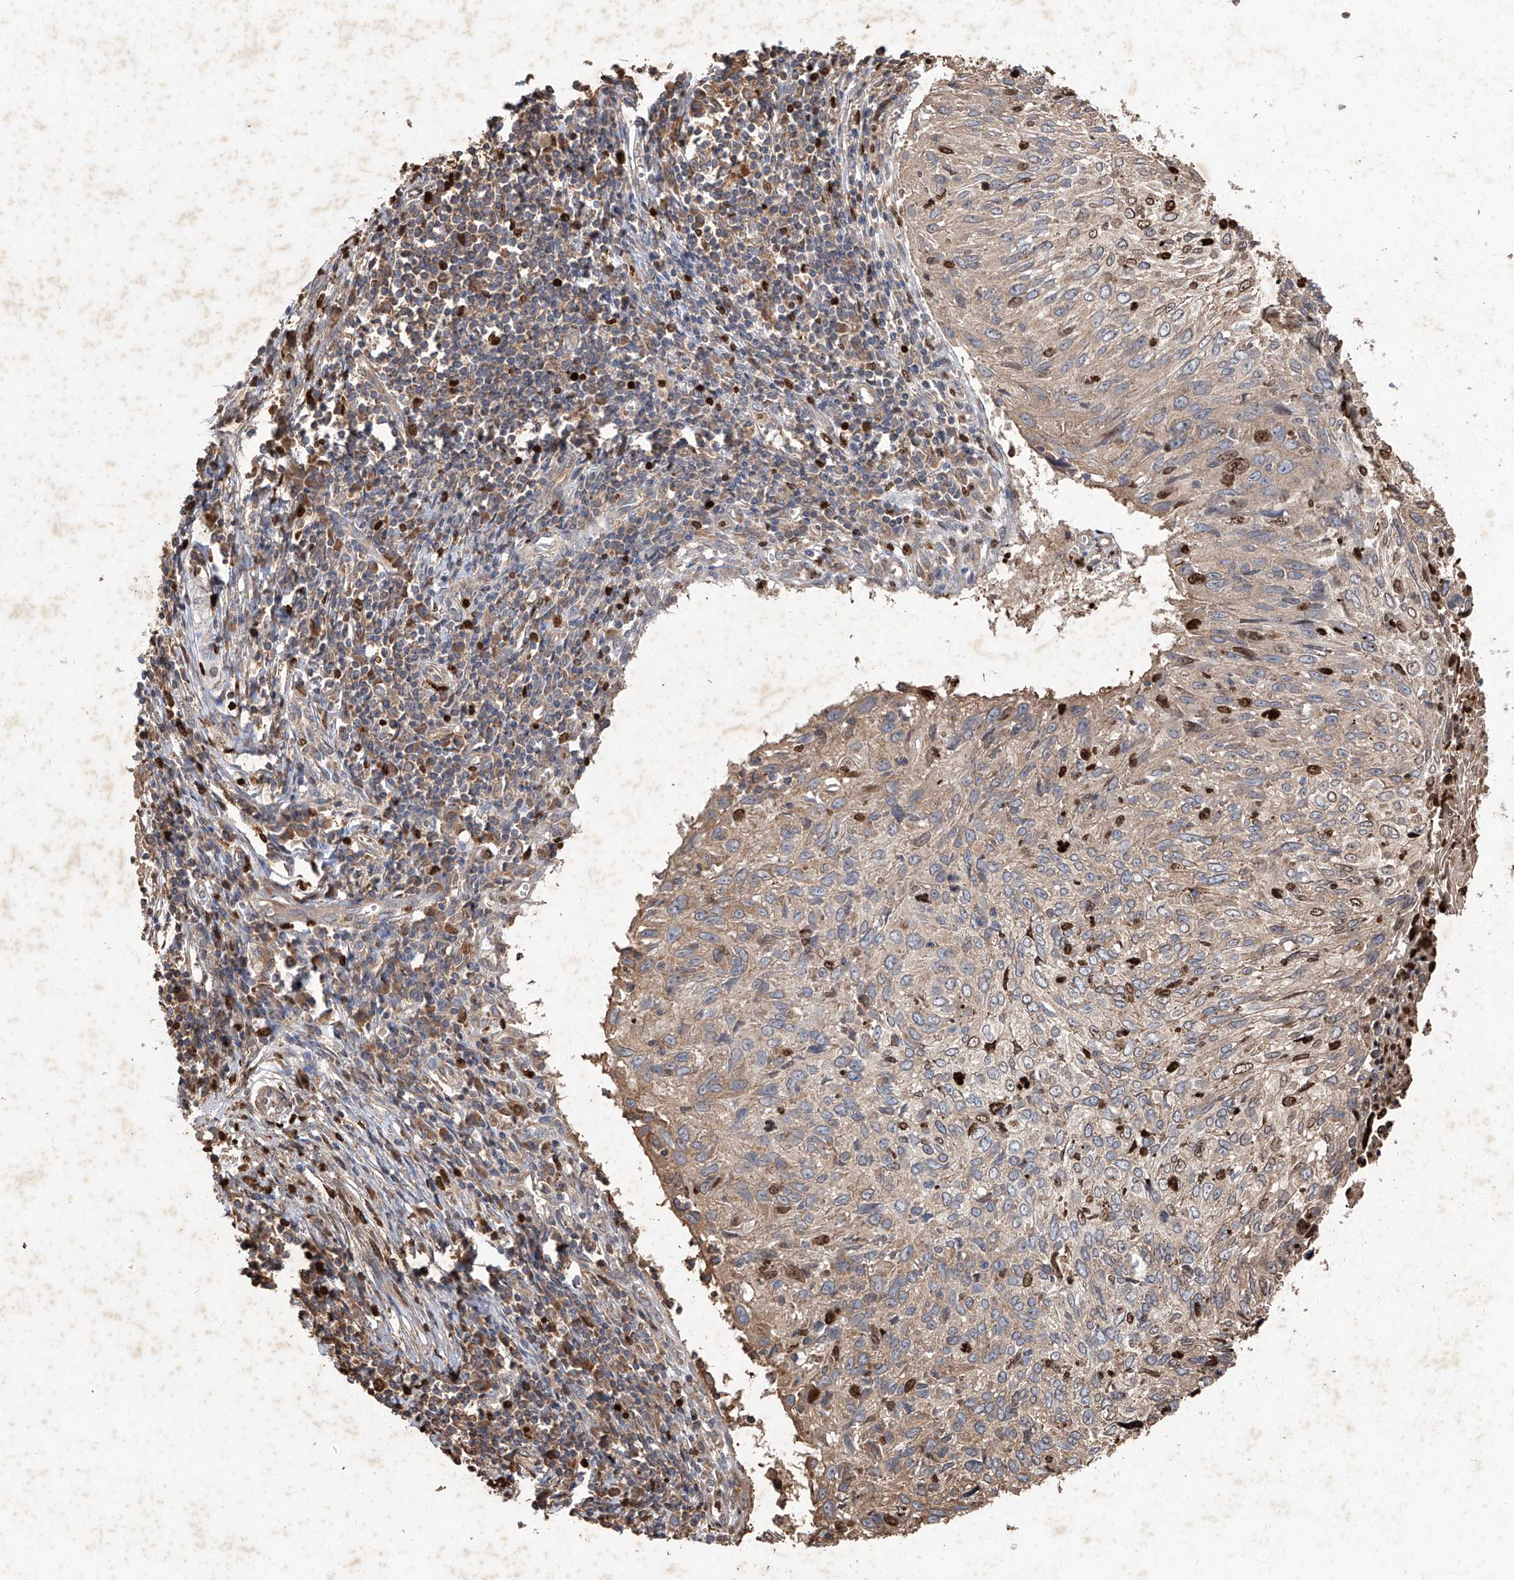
{"staining": {"intensity": "moderate", "quantity": "25%-75%", "location": "nuclear"}, "tissue": "cervical cancer", "cell_type": "Tumor cells", "image_type": "cancer", "snomed": [{"axis": "morphology", "description": "Squamous cell carcinoma, NOS"}, {"axis": "topography", "description": "Cervix"}], "caption": "Protein staining of cervical squamous cell carcinoma tissue exhibits moderate nuclear positivity in approximately 25%-75% of tumor cells.", "gene": "EDN1", "patient": {"sex": "female", "age": 51}}